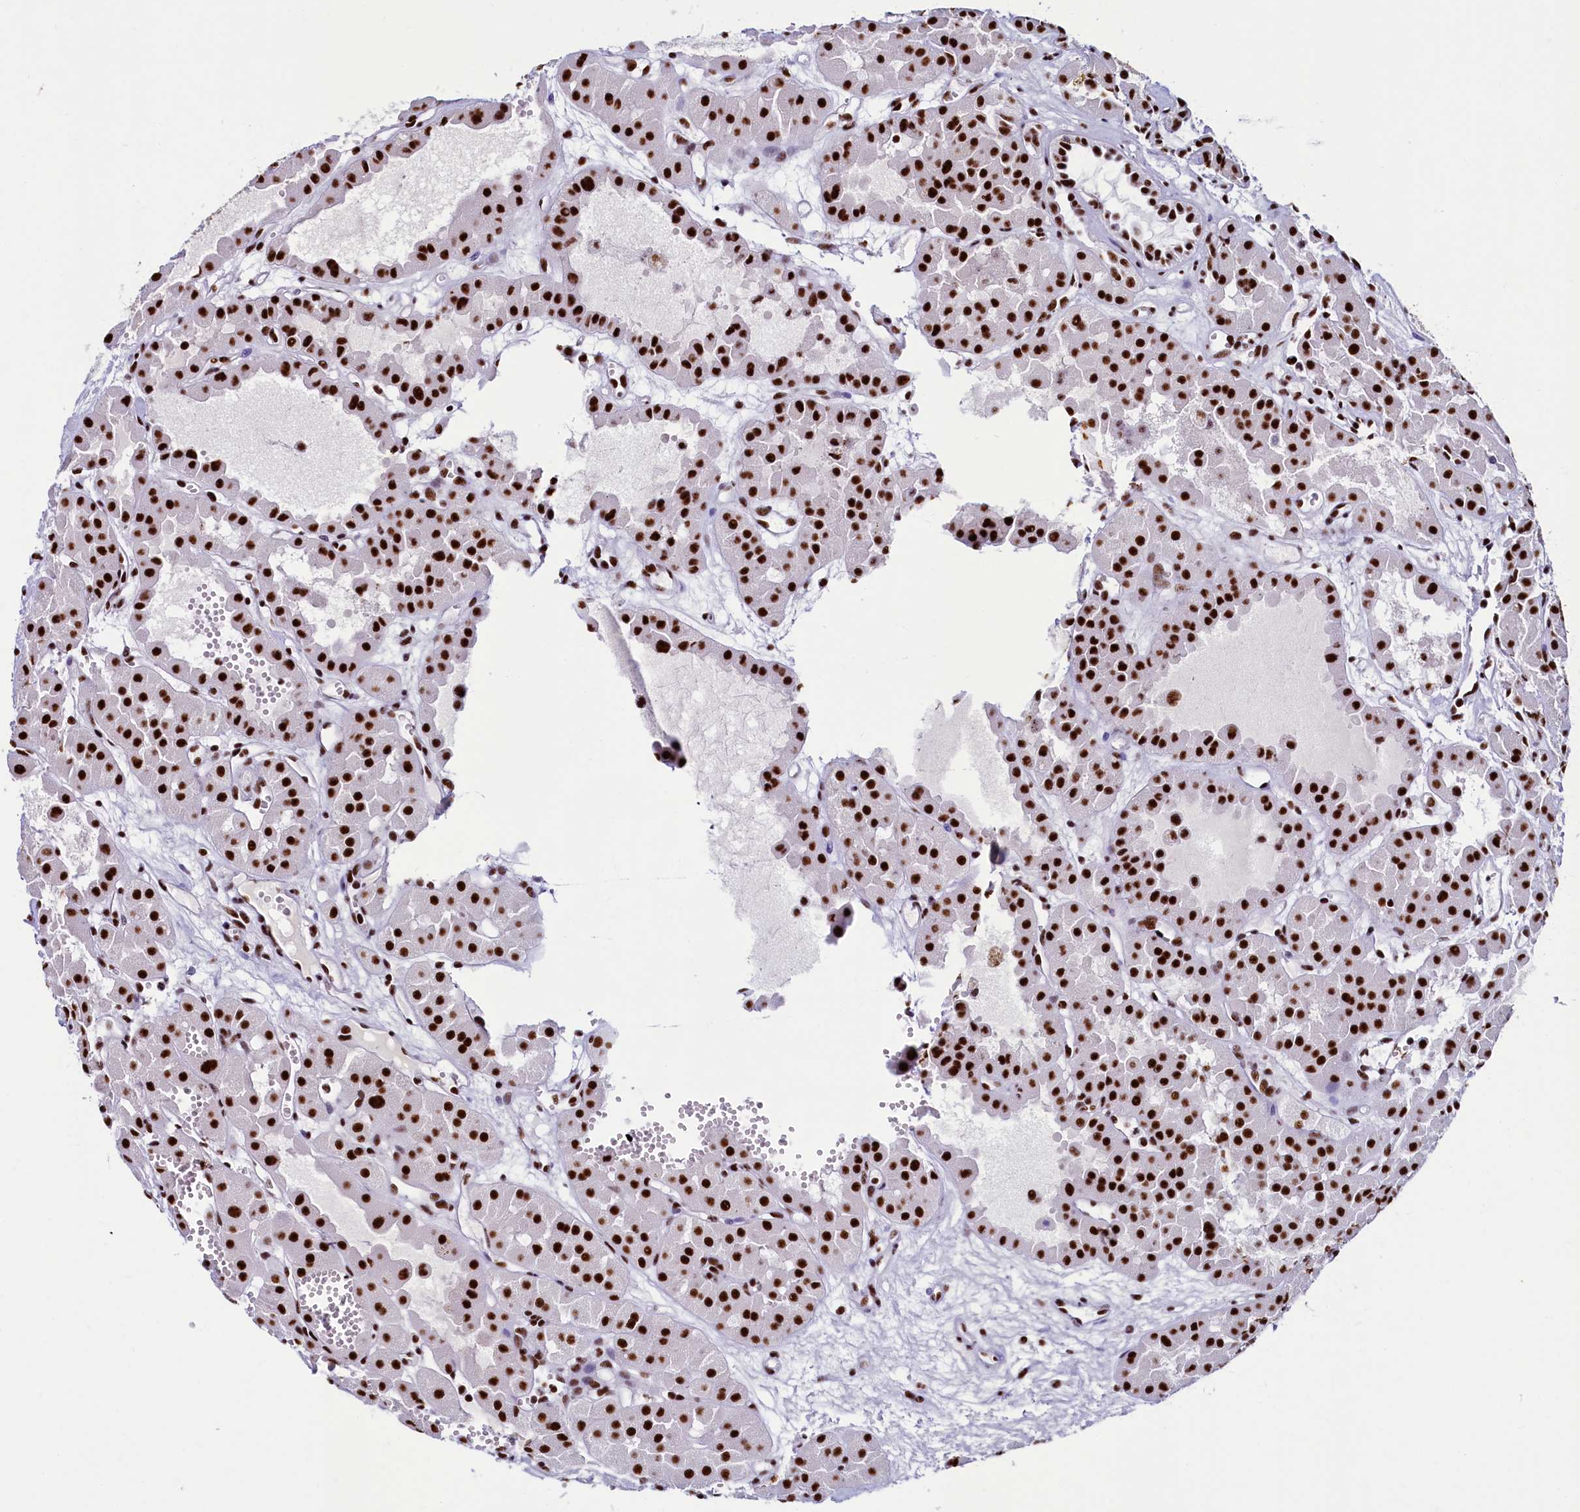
{"staining": {"intensity": "strong", "quantity": ">75%", "location": "nuclear"}, "tissue": "renal cancer", "cell_type": "Tumor cells", "image_type": "cancer", "snomed": [{"axis": "morphology", "description": "Carcinoma, NOS"}, {"axis": "topography", "description": "Kidney"}], "caption": "Renal cancer stained for a protein reveals strong nuclear positivity in tumor cells.", "gene": "SRRM2", "patient": {"sex": "female", "age": 75}}